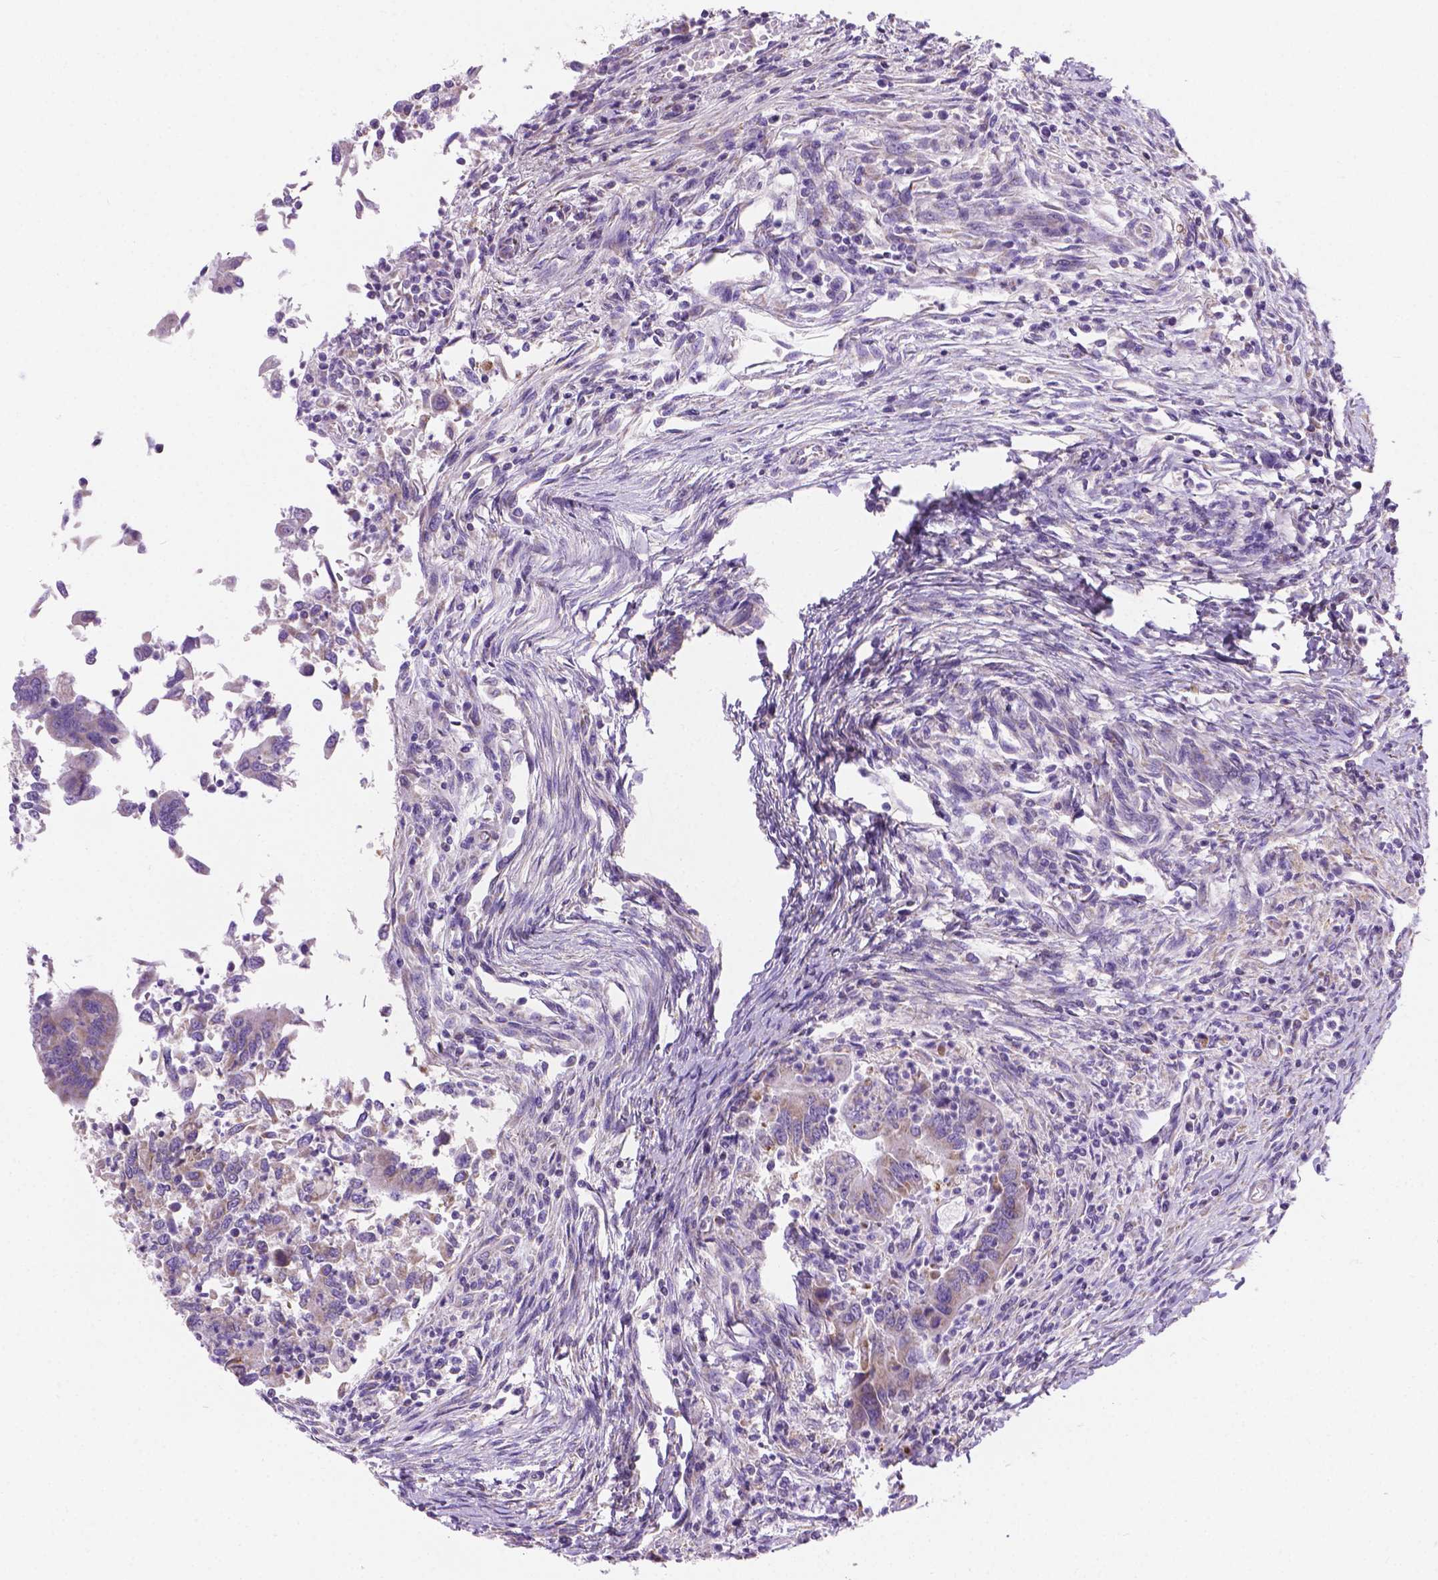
{"staining": {"intensity": "negative", "quantity": "none", "location": "none"}, "tissue": "colorectal cancer", "cell_type": "Tumor cells", "image_type": "cancer", "snomed": [{"axis": "morphology", "description": "Adenocarcinoma, NOS"}, {"axis": "topography", "description": "Colon"}], "caption": "There is no significant expression in tumor cells of adenocarcinoma (colorectal). Brightfield microscopy of immunohistochemistry stained with DAB (3,3'-diaminobenzidine) (brown) and hematoxylin (blue), captured at high magnification.", "gene": "CSPG5", "patient": {"sex": "female", "age": 67}}